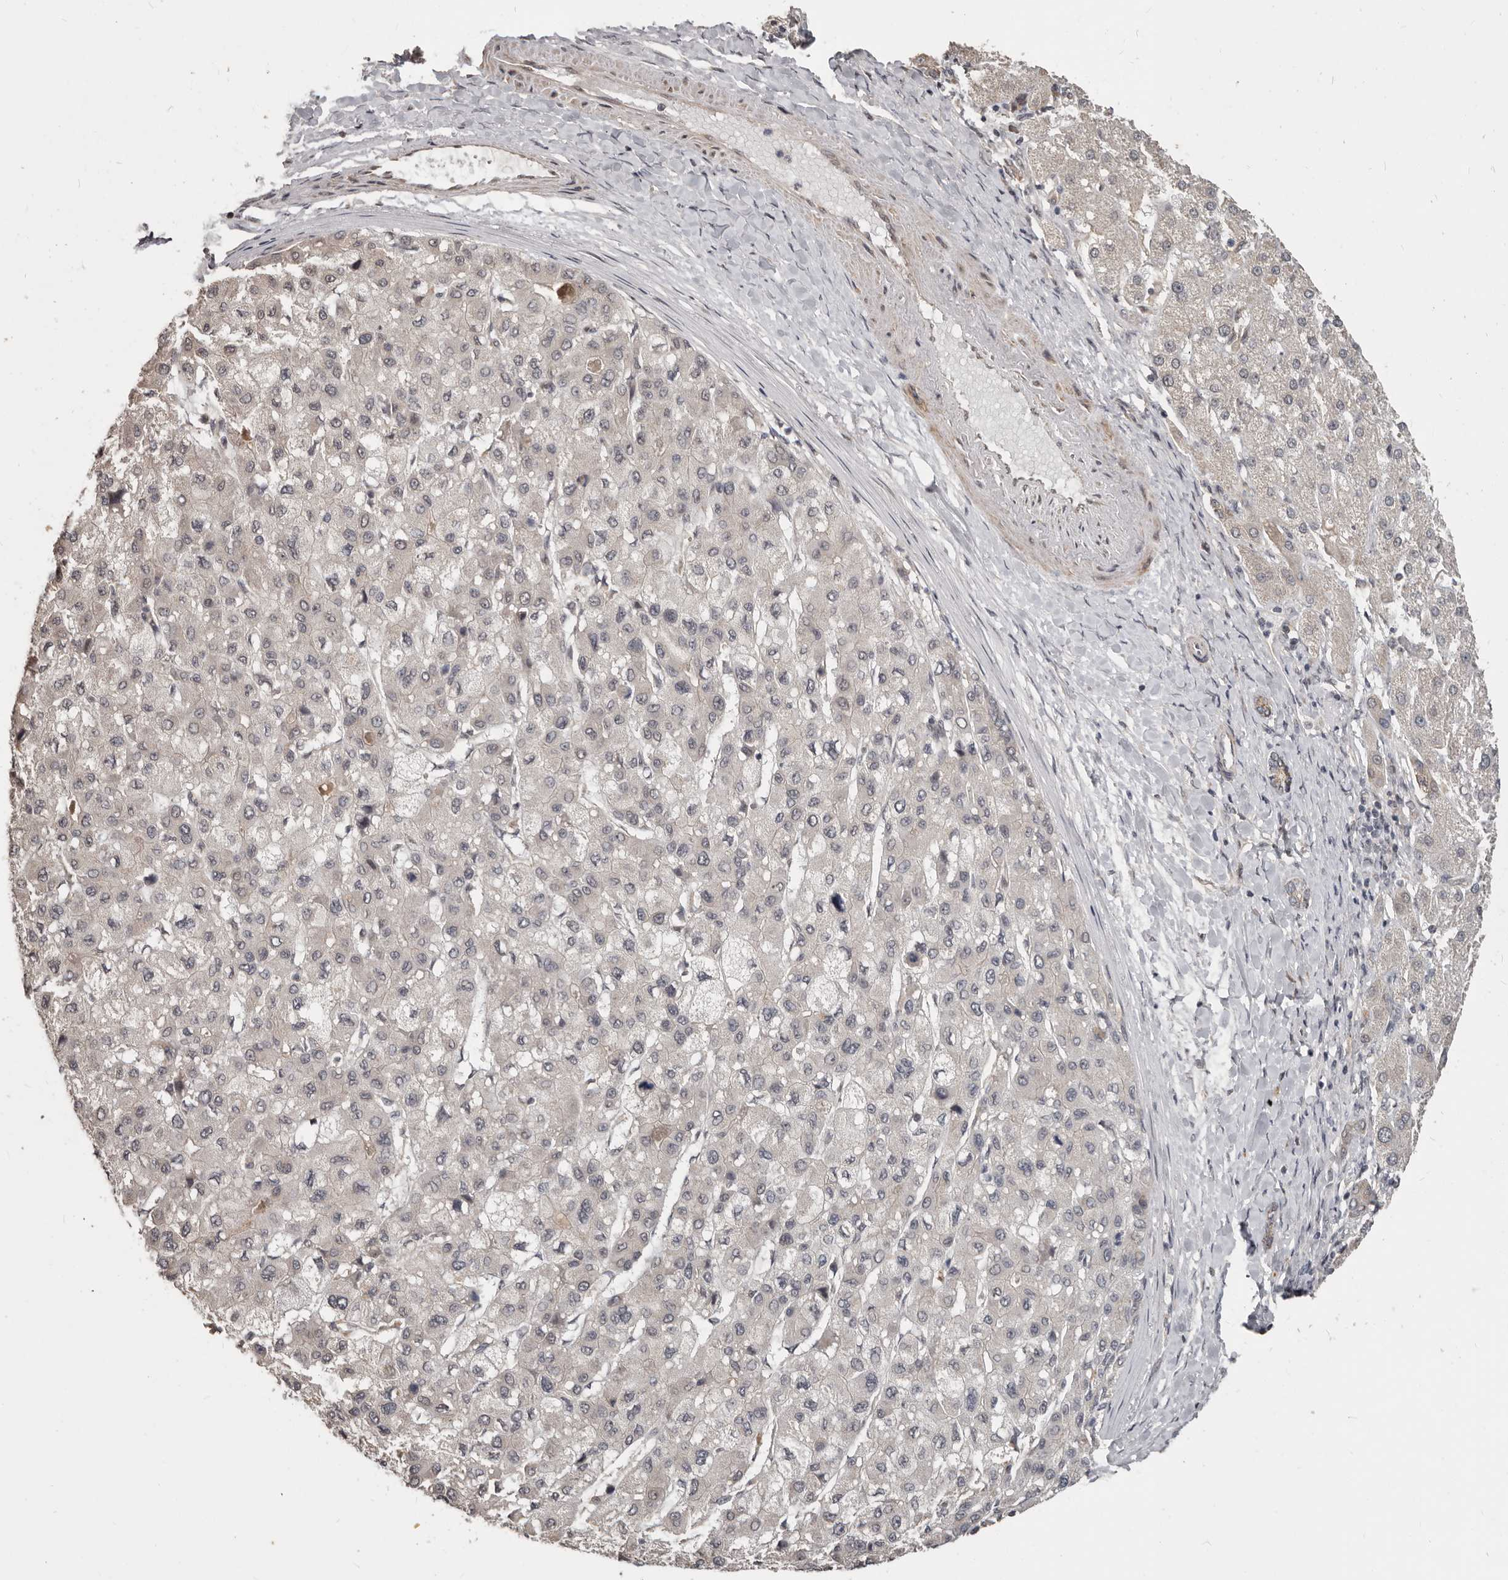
{"staining": {"intensity": "weak", "quantity": "25%-75%", "location": "cytoplasmic/membranous"}, "tissue": "liver cancer", "cell_type": "Tumor cells", "image_type": "cancer", "snomed": [{"axis": "morphology", "description": "Carcinoma, Hepatocellular, NOS"}, {"axis": "topography", "description": "Liver"}], "caption": "The photomicrograph exhibits immunohistochemical staining of liver cancer (hepatocellular carcinoma). There is weak cytoplasmic/membranous expression is seen in approximately 25%-75% of tumor cells.", "gene": "ZFP14", "patient": {"sex": "male", "age": 80}}